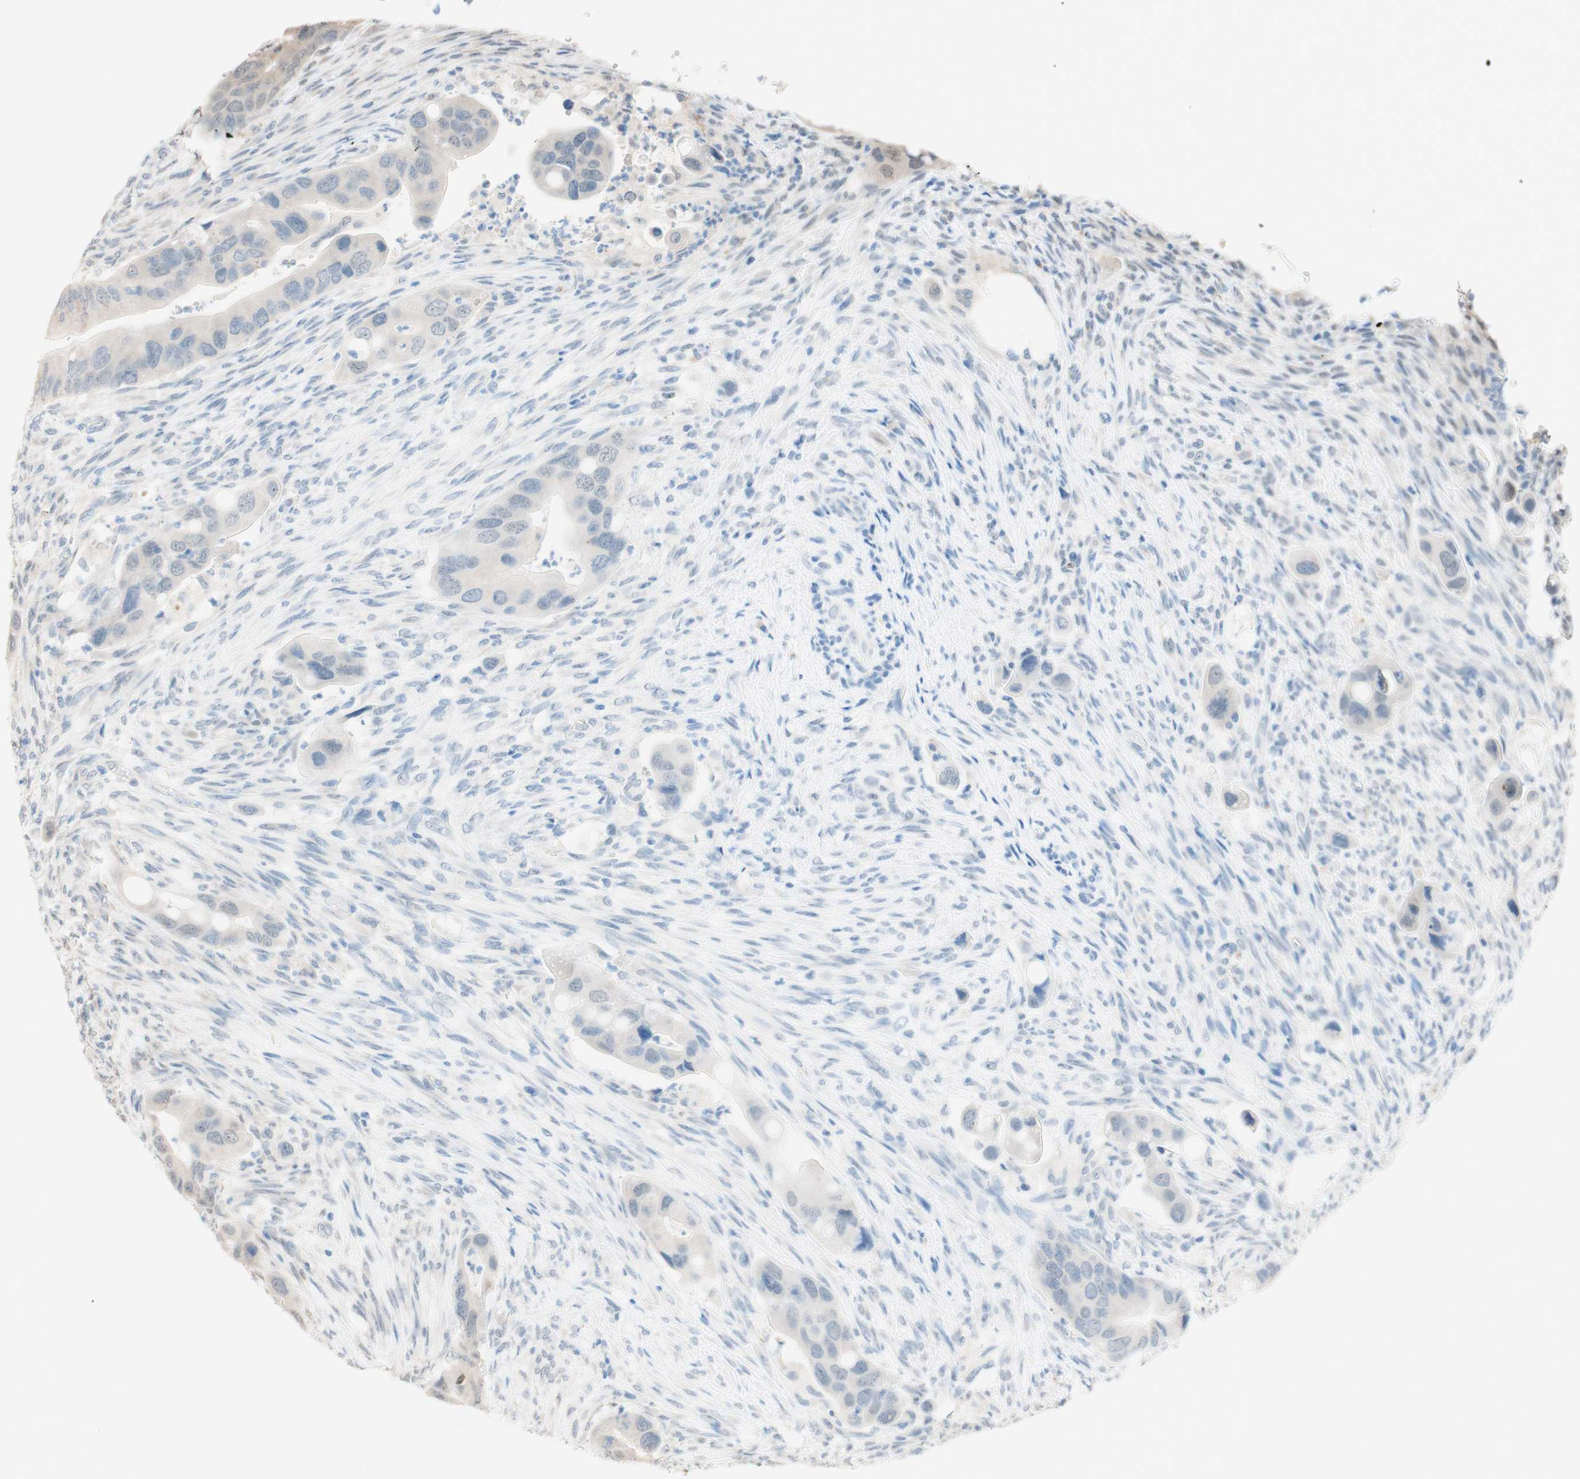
{"staining": {"intensity": "negative", "quantity": "none", "location": "none"}, "tissue": "colorectal cancer", "cell_type": "Tumor cells", "image_type": "cancer", "snomed": [{"axis": "morphology", "description": "Adenocarcinoma, NOS"}, {"axis": "topography", "description": "Rectum"}], "caption": "This image is of colorectal cancer (adenocarcinoma) stained with immunohistochemistry (IHC) to label a protein in brown with the nuclei are counter-stained blue. There is no expression in tumor cells.", "gene": "CCNC", "patient": {"sex": "female", "age": 57}}